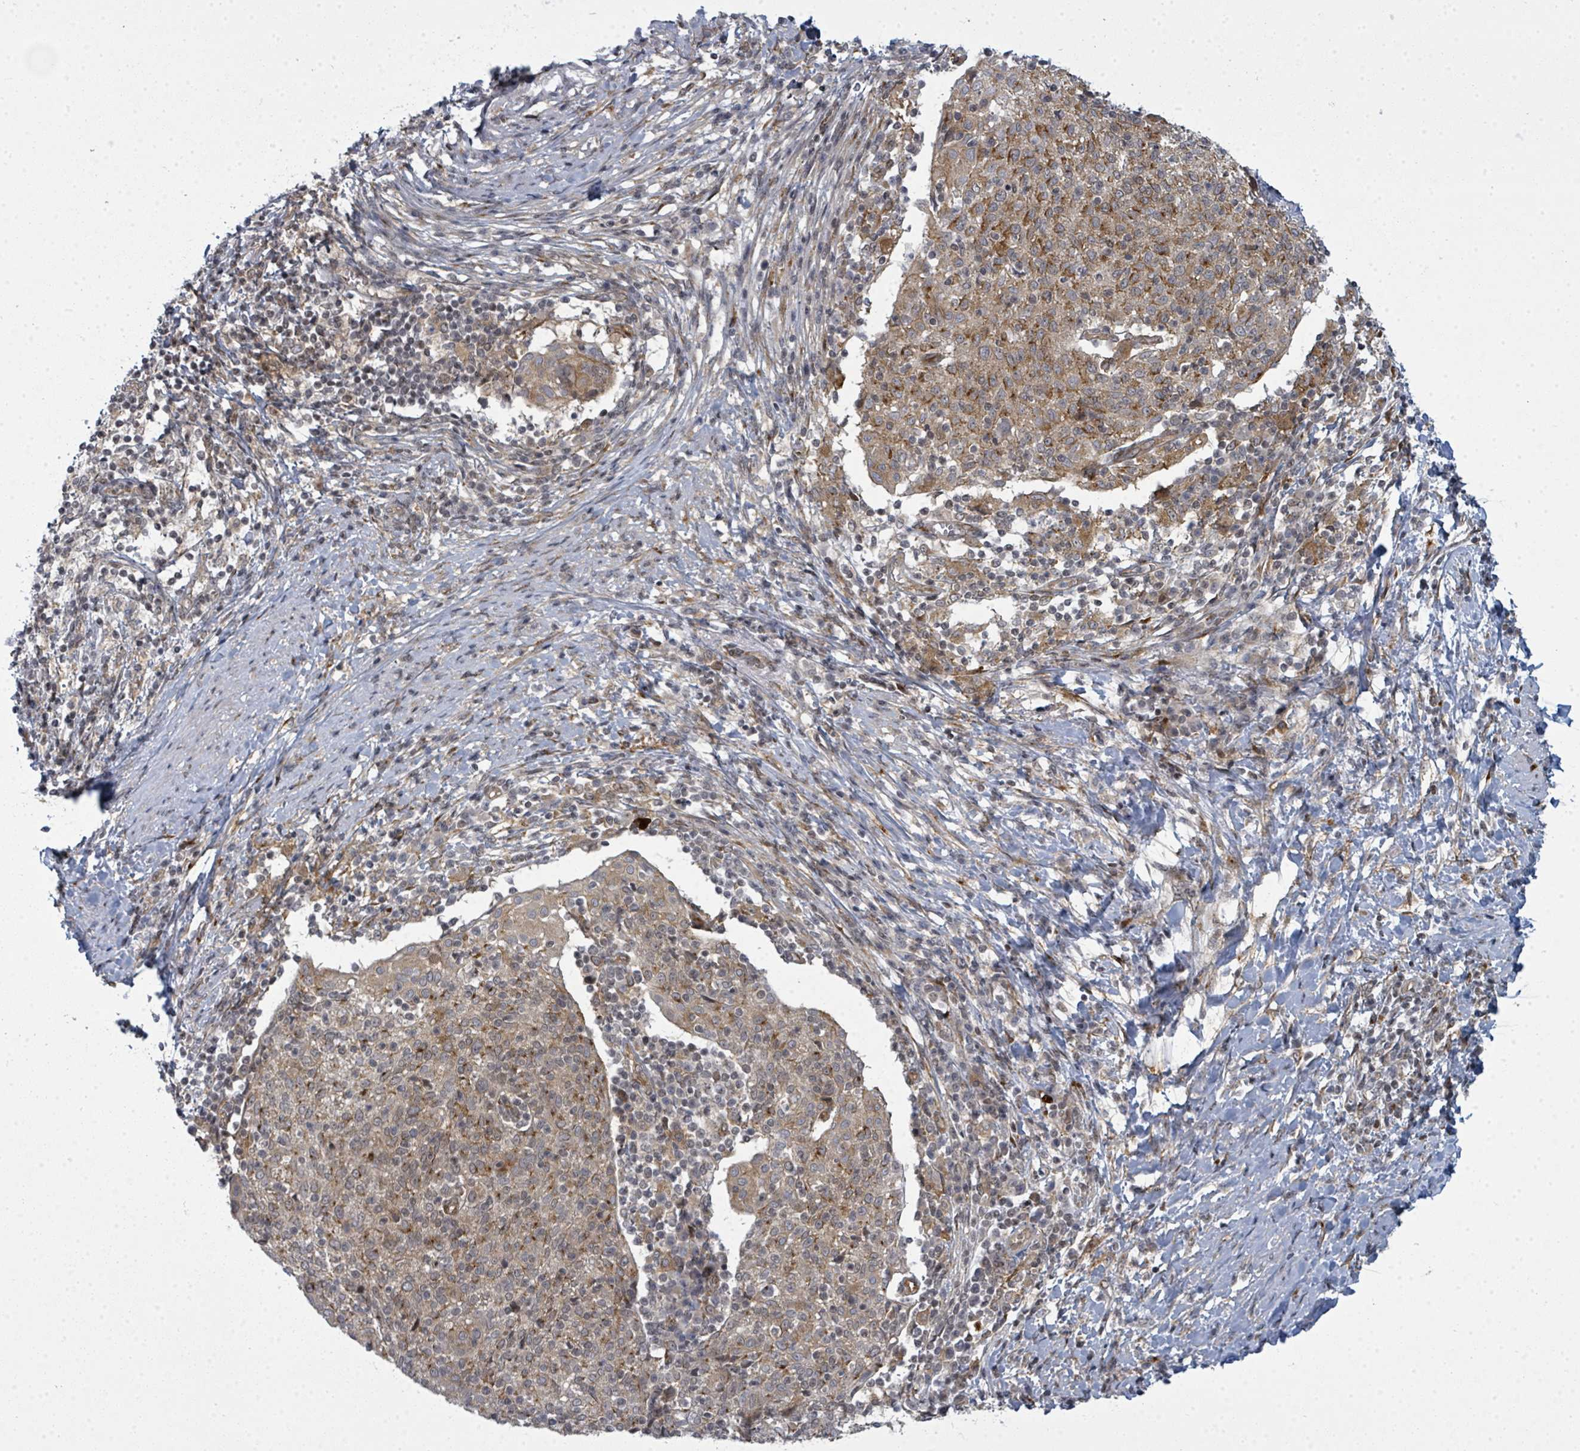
{"staining": {"intensity": "moderate", "quantity": "25%-75%", "location": "cytoplasmic/membranous"}, "tissue": "cervical cancer", "cell_type": "Tumor cells", "image_type": "cancer", "snomed": [{"axis": "morphology", "description": "Squamous cell carcinoma, NOS"}, {"axis": "topography", "description": "Cervix"}], "caption": "Cervical cancer (squamous cell carcinoma) tissue displays moderate cytoplasmic/membranous positivity in approximately 25%-75% of tumor cells Nuclei are stained in blue.", "gene": "PSMG2", "patient": {"sex": "female", "age": 52}}